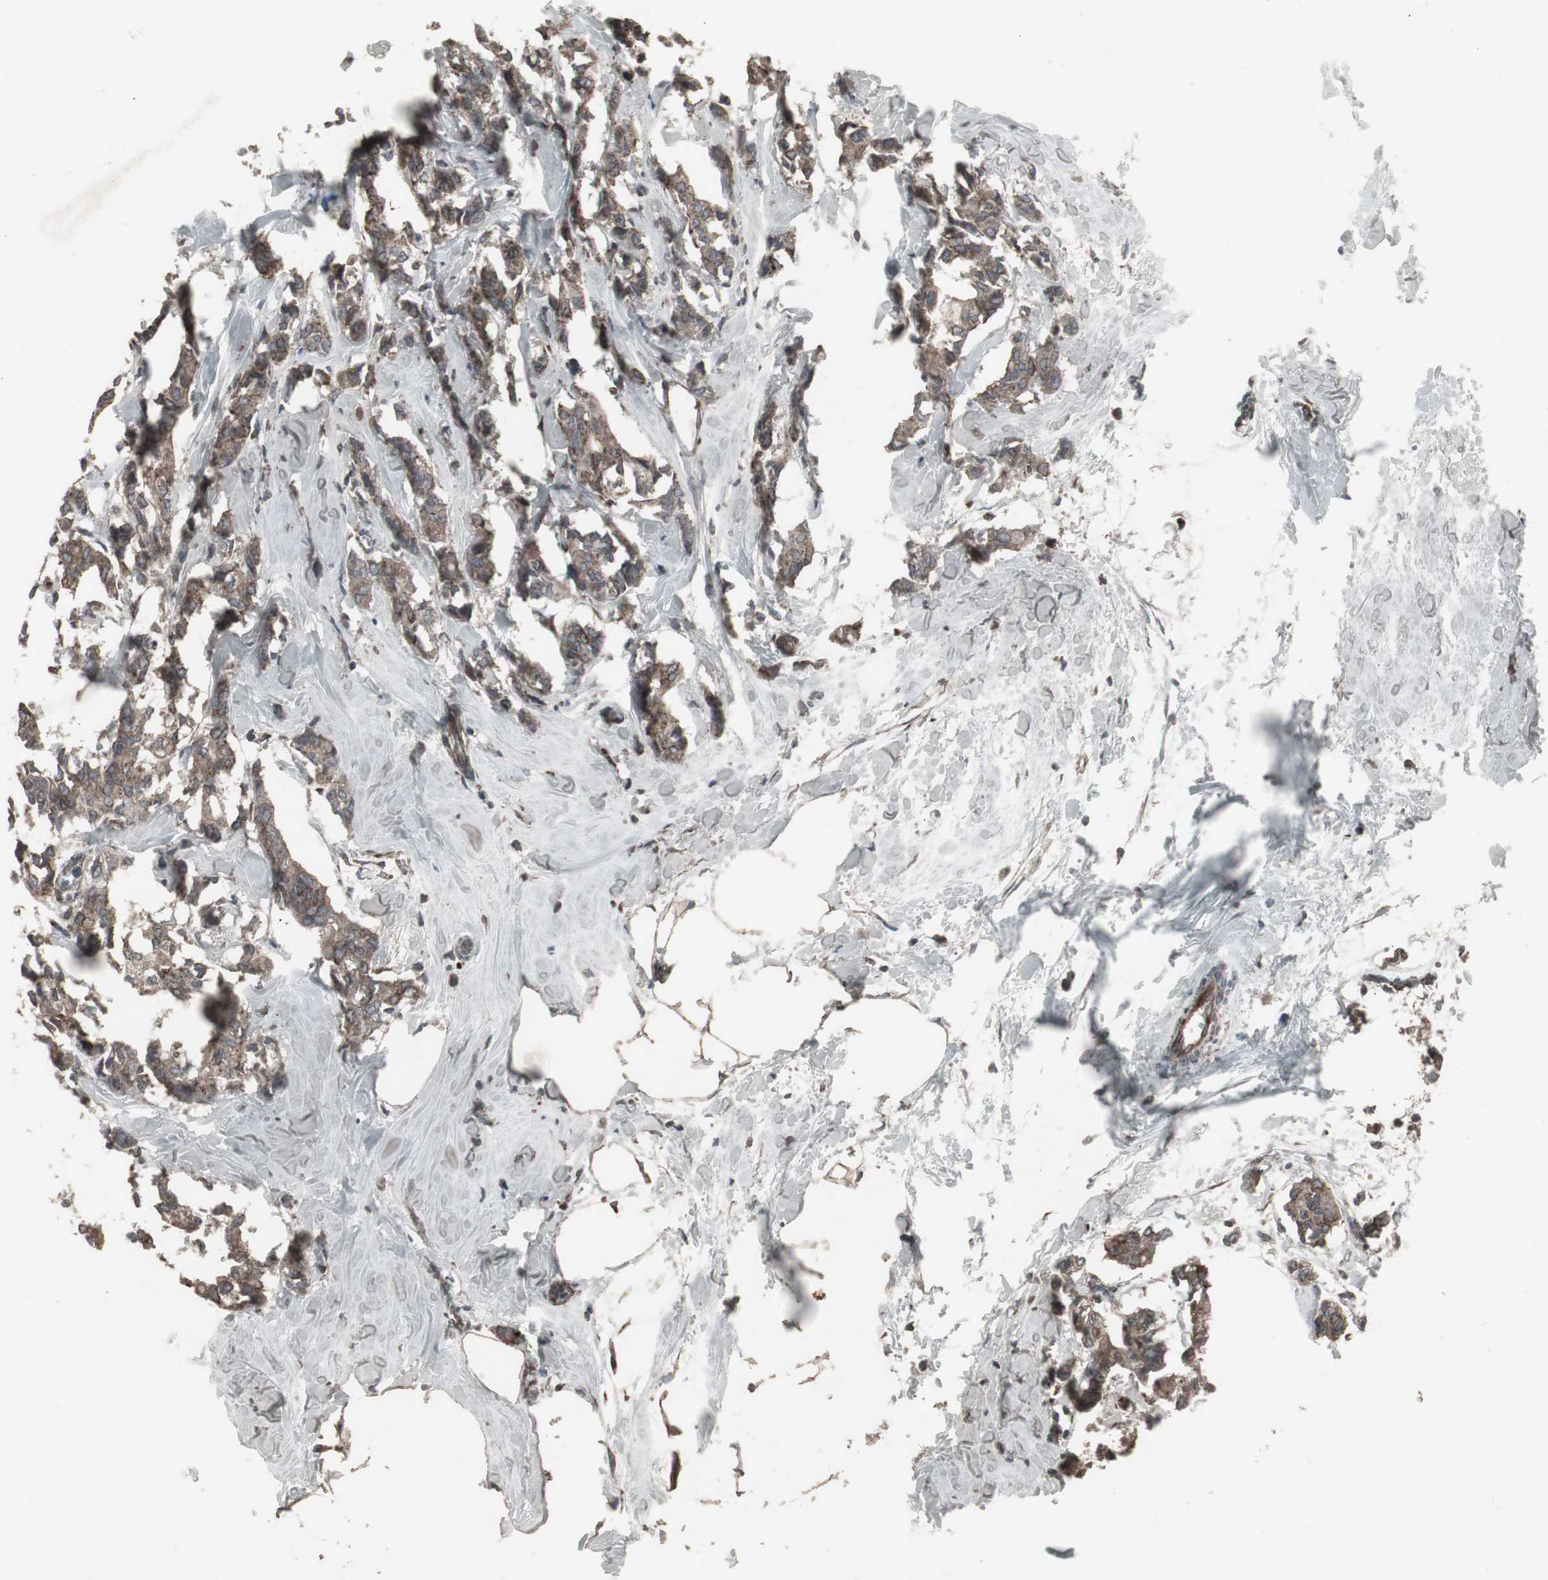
{"staining": {"intensity": "weak", "quantity": ">75%", "location": "cytoplasmic/membranous"}, "tissue": "breast cancer", "cell_type": "Tumor cells", "image_type": "cancer", "snomed": [{"axis": "morphology", "description": "Duct carcinoma"}, {"axis": "topography", "description": "Breast"}], "caption": "Approximately >75% of tumor cells in human intraductal carcinoma (breast) reveal weak cytoplasmic/membranous protein positivity as visualized by brown immunohistochemical staining.", "gene": "SSTR2", "patient": {"sex": "female", "age": 84}}